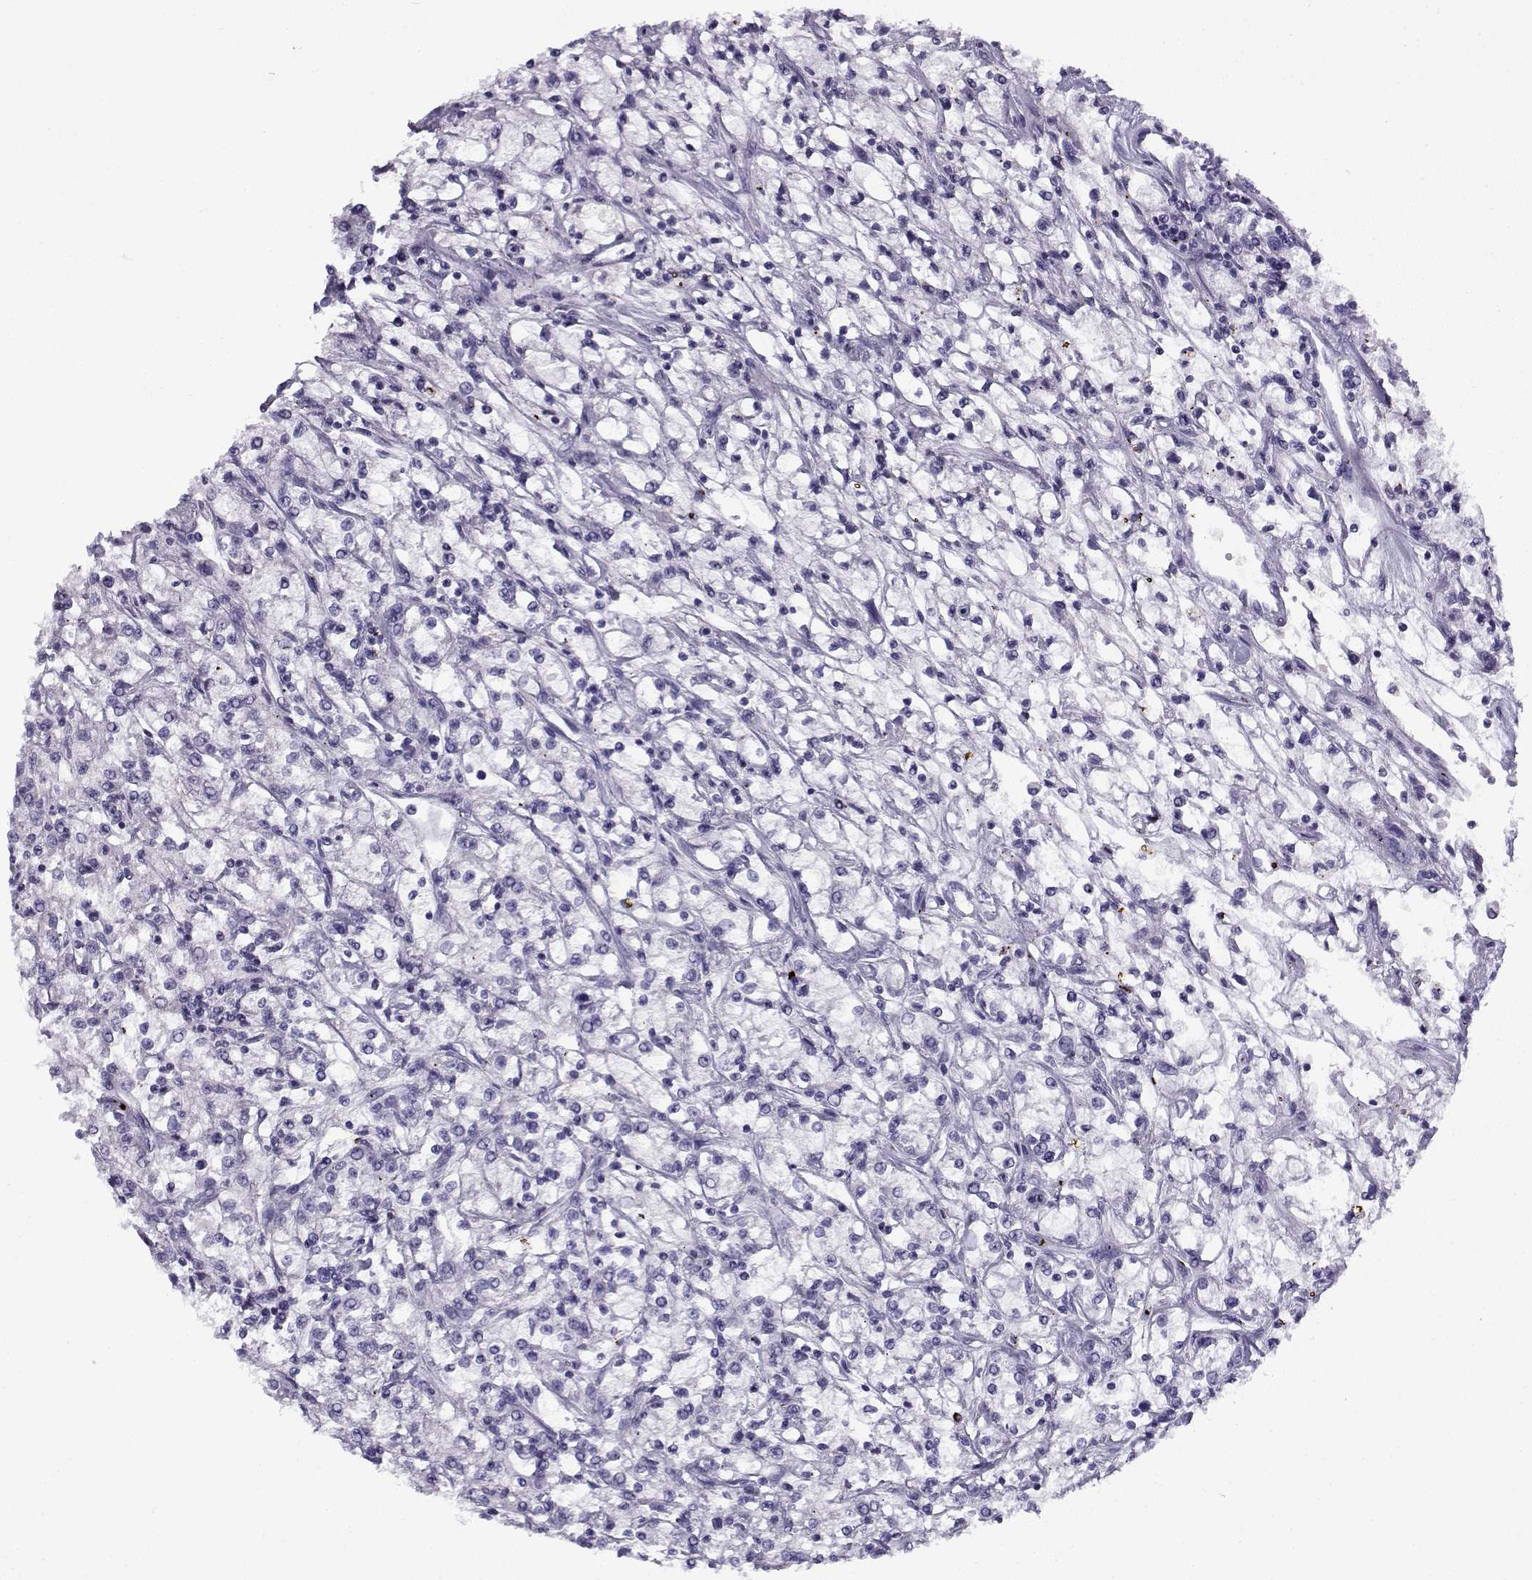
{"staining": {"intensity": "negative", "quantity": "none", "location": "none"}, "tissue": "renal cancer", "cell_type": "Tumor cells", "image_type": "cancer", "snomed": [{"axis": "morphology", "description": "Adenocarcinoma, NOS"}, {"axis": "topography", "description": "Kidney"}], "caption": "The micrograph demonstrates no staining of tumor cells in renal cancer.", "gene": "FEZF1", "patient": {"sex": "female", "age": 59}}